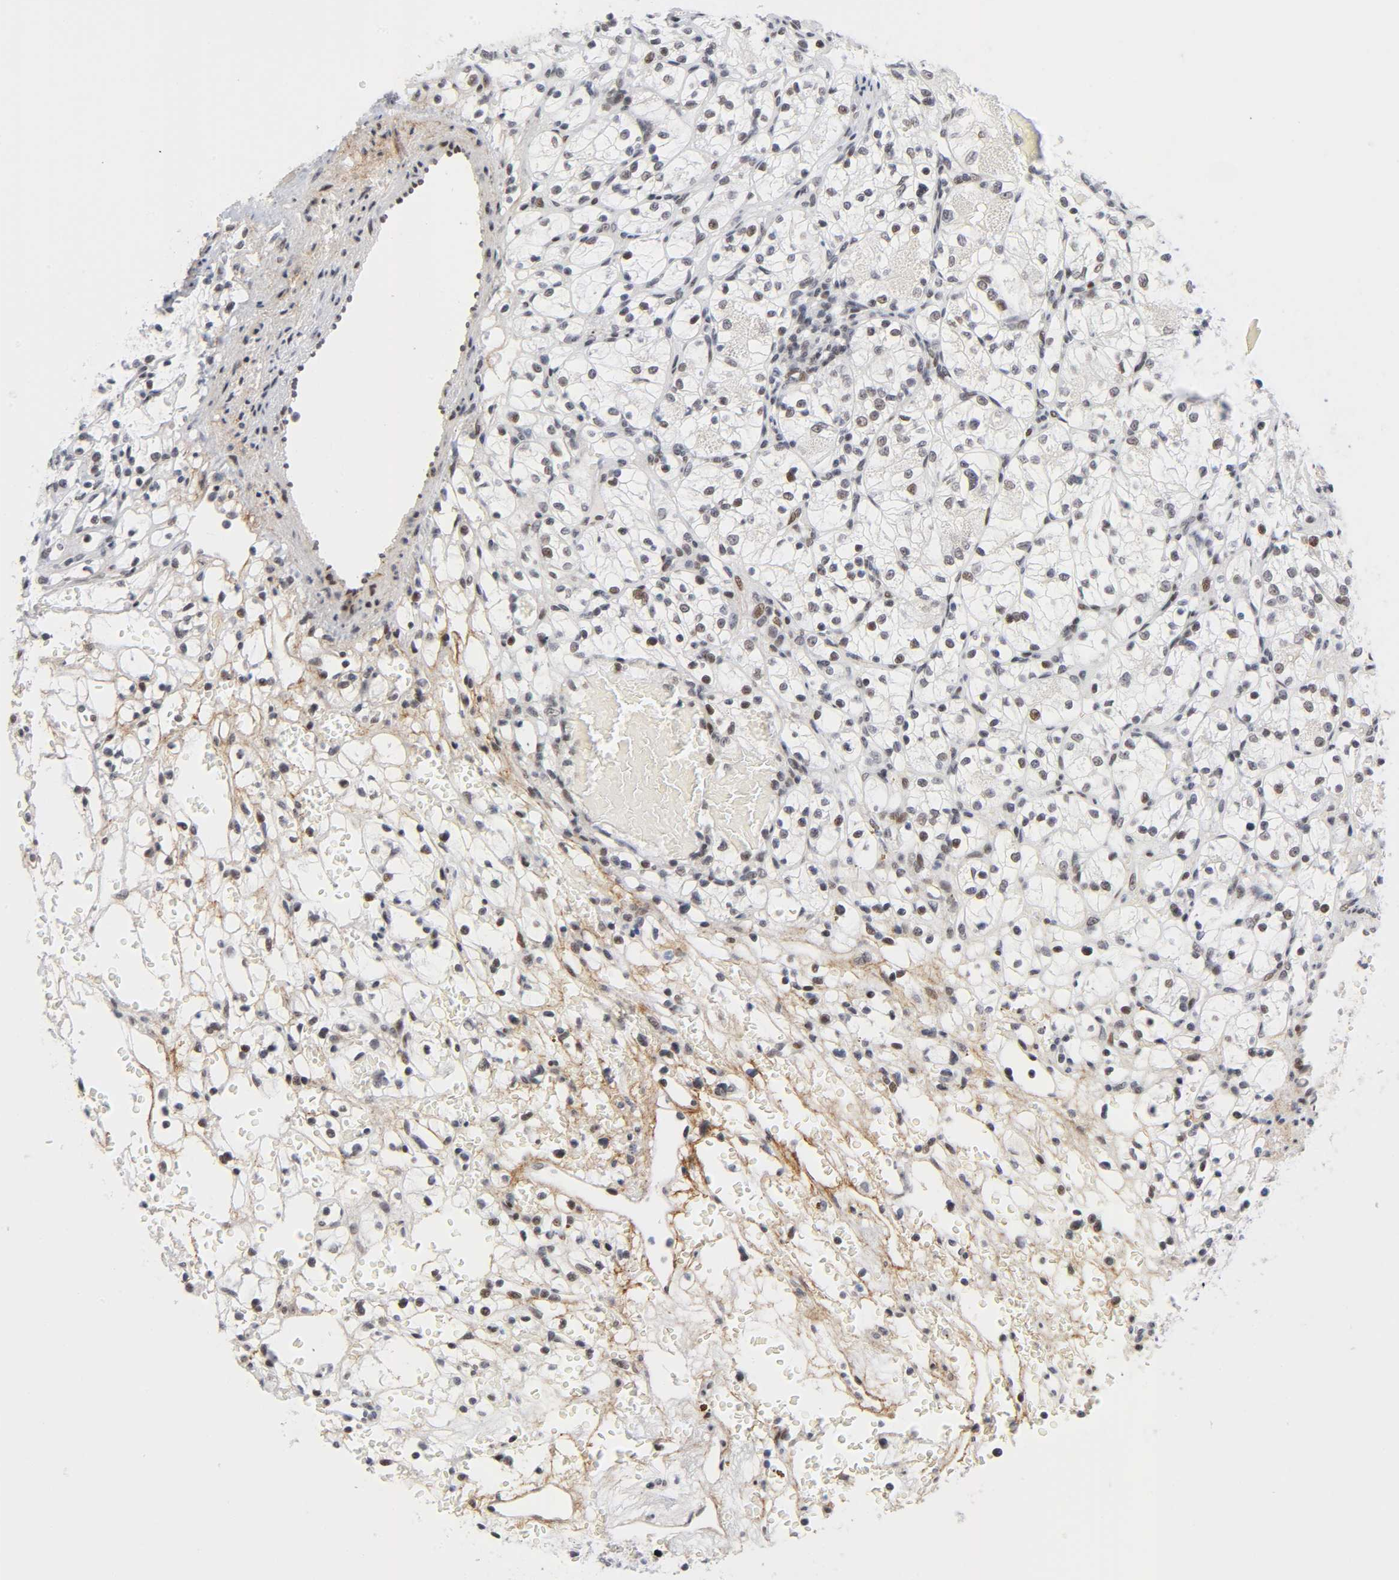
{"staining": {"intensity": "moderate", "quantity": "25%-75%", "location": "nuclear"}, "tissue": "renal cancer", "cell_type": "Tumor cells", "image_type": "cancer", "snomed": [{"axis": "morphology", "description": "Adenocarcinoma, NOS"}, {"axis": "topography", "description": "Kidney"}], "caption": "A high-resolution micrograph shows IHC staining of renal adenocarcinoma, which shows moderate nuclear positivity in about 25%-75% of tumor cells.", "gene": "DIDO1", "patient": {"sex": "female", "age": 60}}